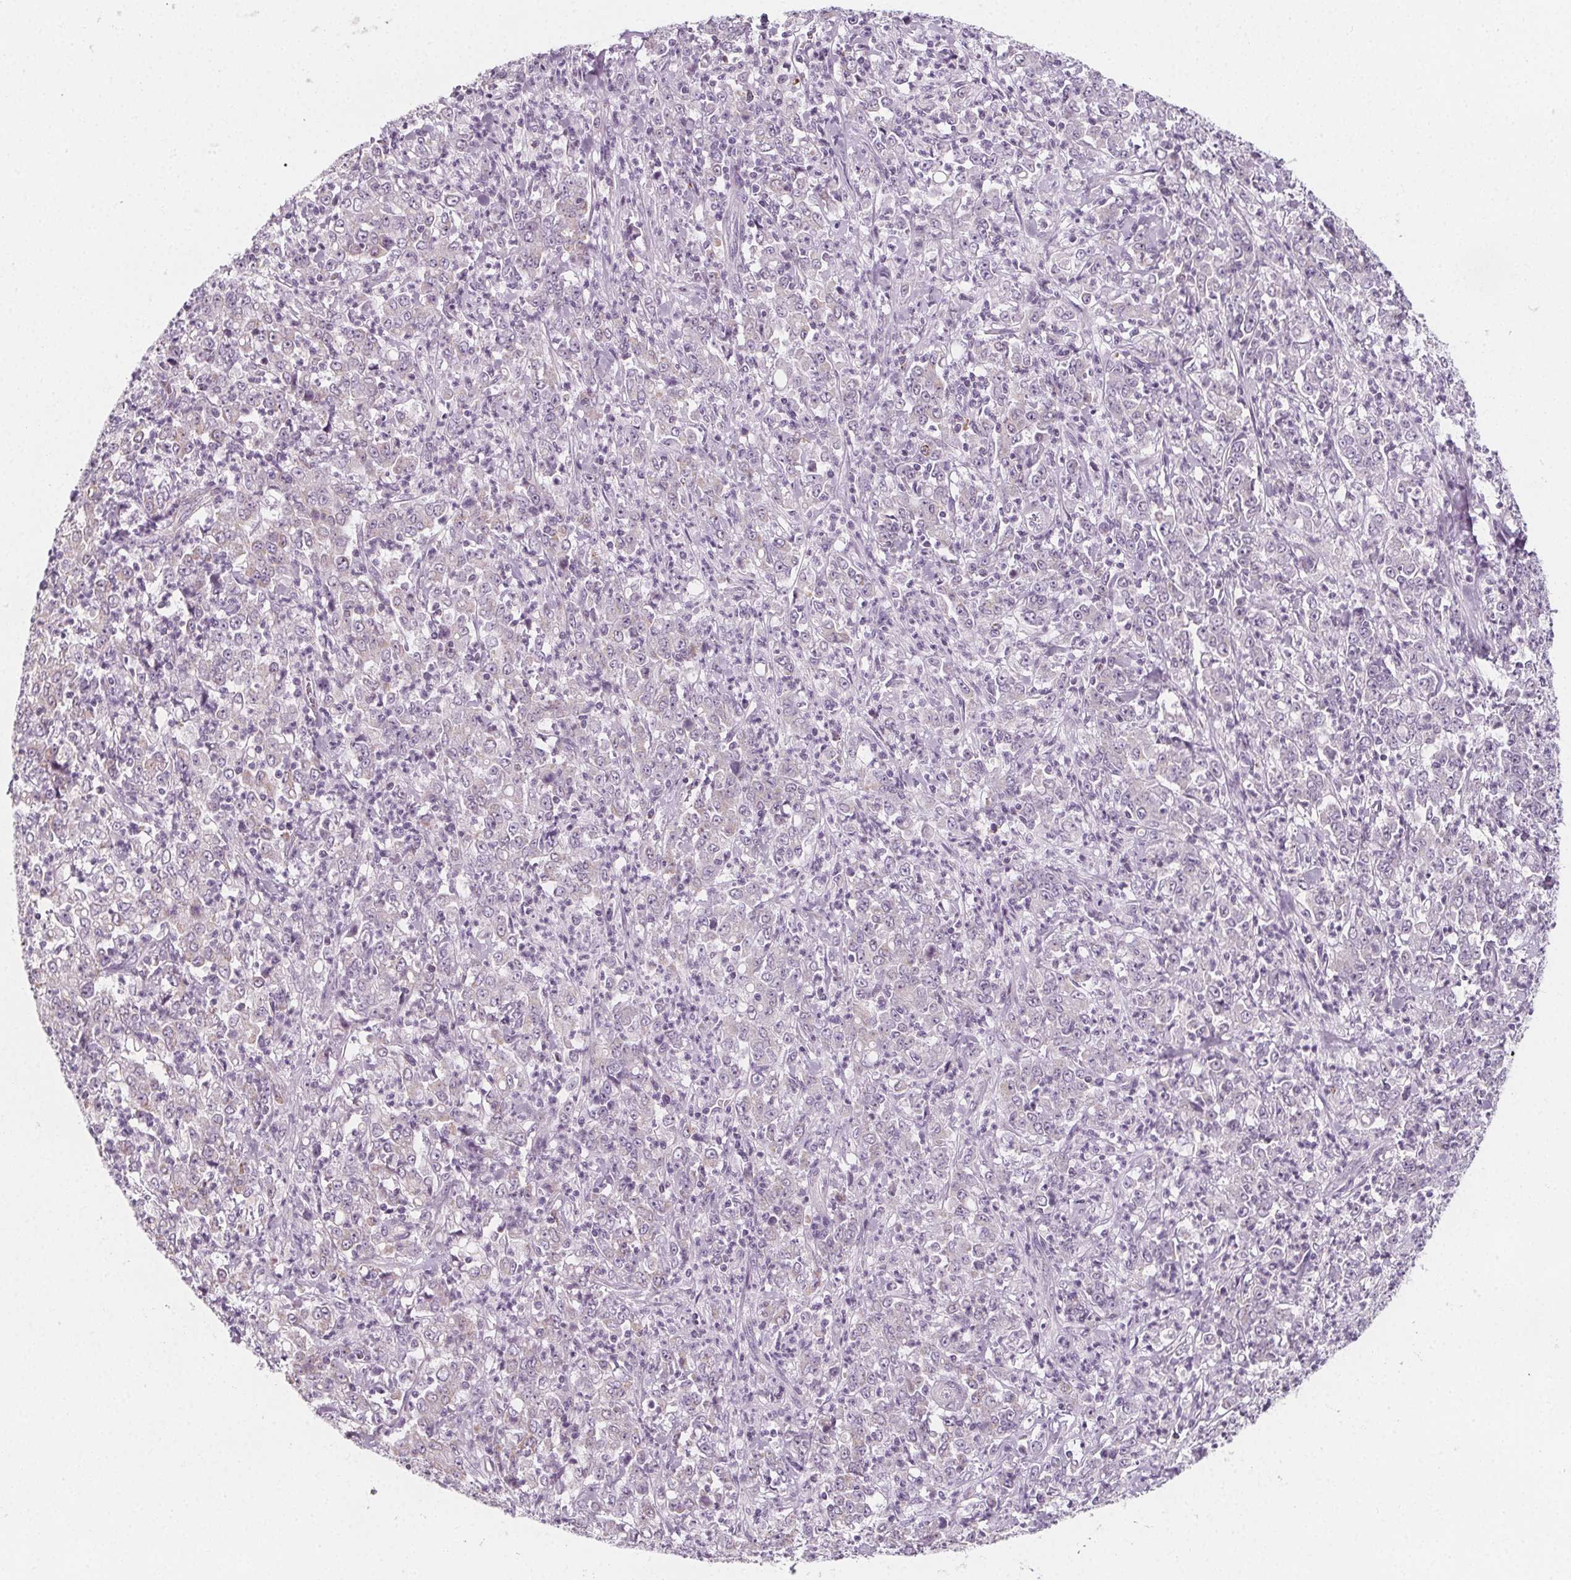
{"staining": {"intensity": "weak", "quantity": "25%-75%", "location": "cytoplasmic/membranous"}, "tissue": "stomach cancer", "cell_type": "Tumor cells", "image_type": "cancer", "snomed": [{"axis": "morphology", "description": "Adenocarcinoma, NOS"}, {"axis": "topography", "description": "Stomach, lower"}], "caption": "This photomicrograph reveals stomach cancer stained with IHC to label a protein in brown. The cytoplasmic/membranous of tumor cells show weak positivity for the protein. Nuclei are counter-stained blue.", "gene": "IL17C", "patient": {"sex": "female", "age": 71}}